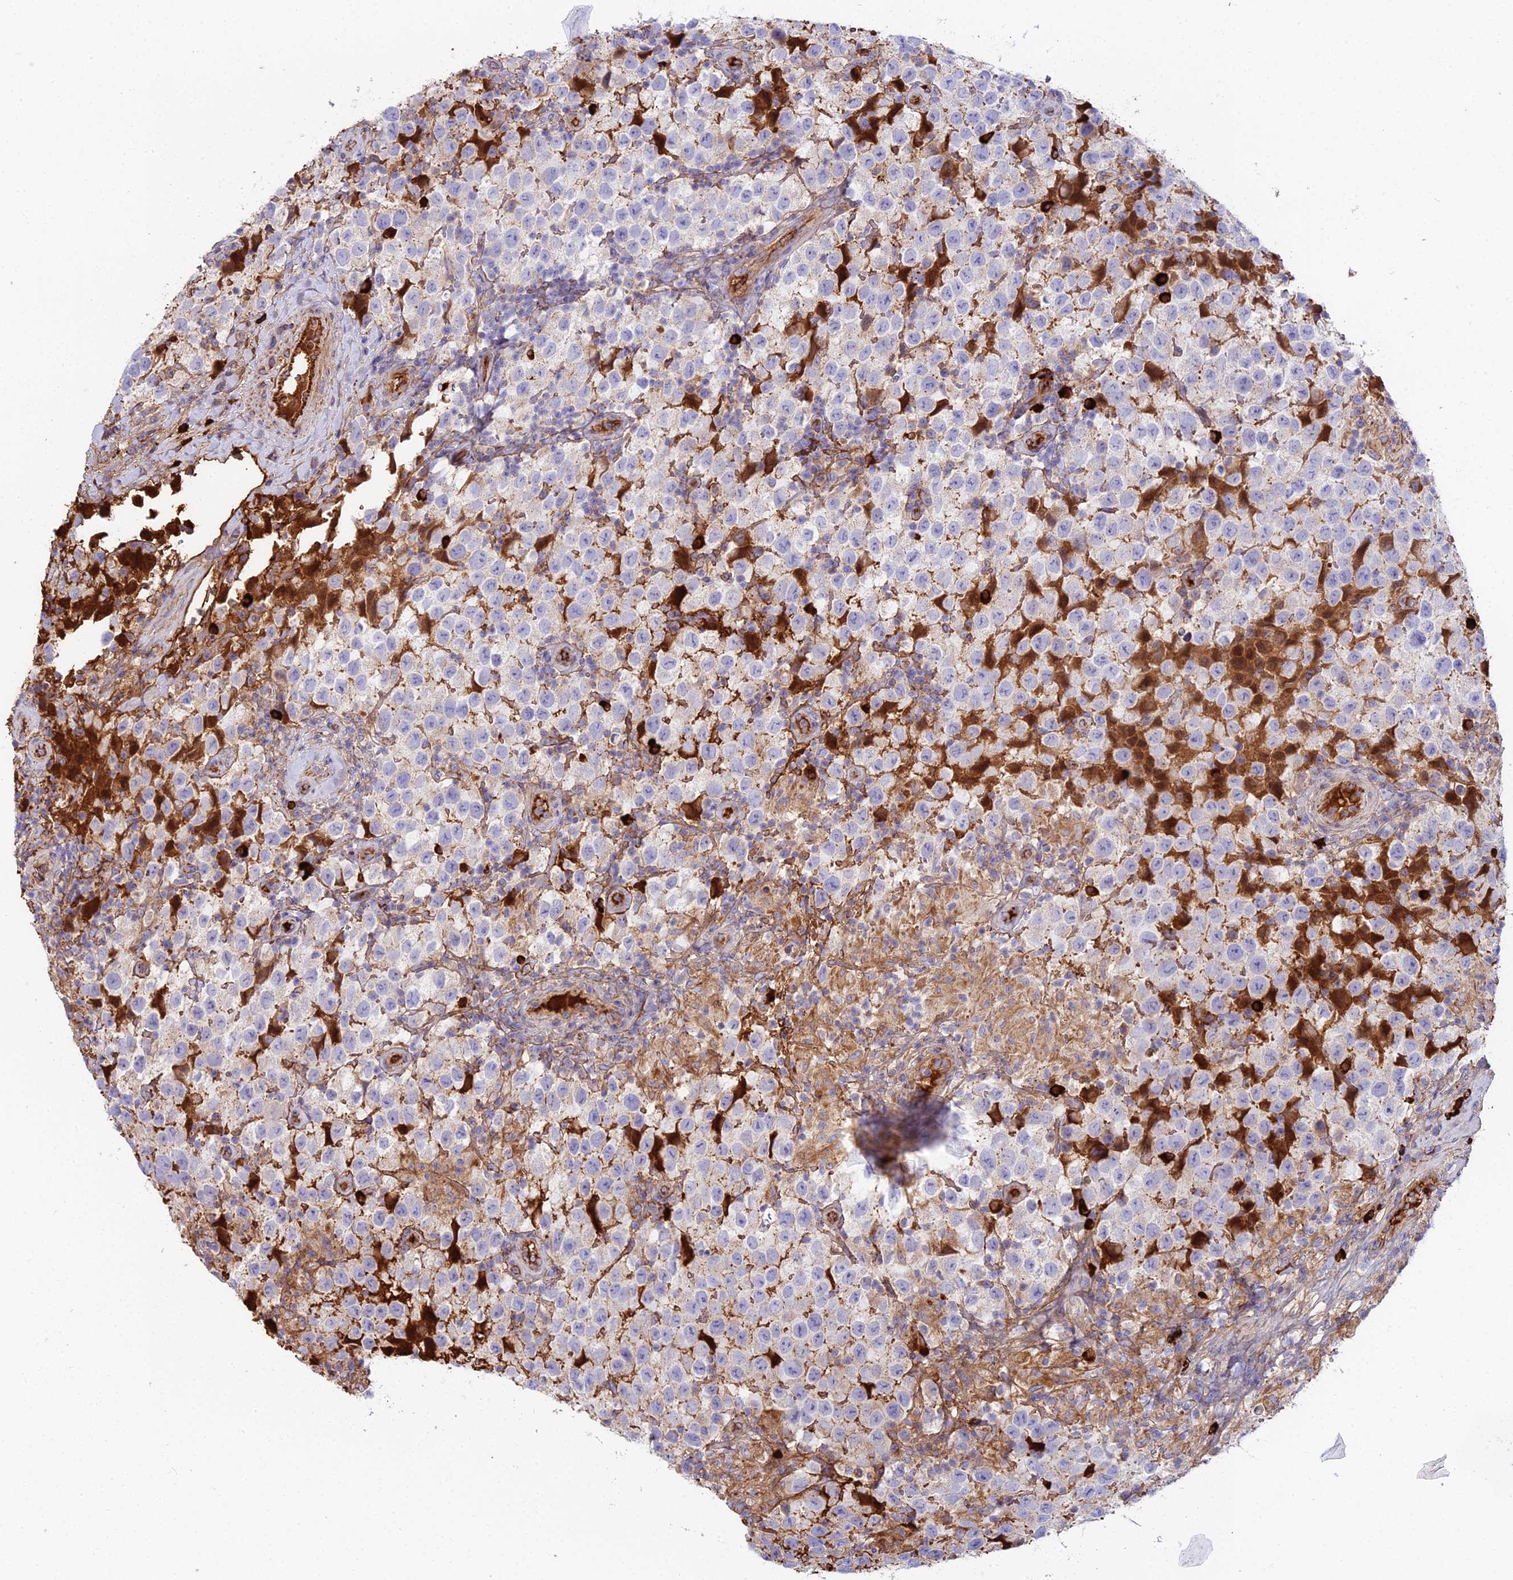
{"staining": {"intensity": "negative", "quantity": "none", "location": "none"}, "tissue": "testis cancer", "cell_type": "Tumor cells", "image_type": "cancer", "snomed": [{"axis": "morphology", "description": "Seminoma, NOS"}, {"axis": "morphology", "description": "Carcinoma, Embryonal, NOS"}, {"axis": "topography", "description": "Testis"}], "caption": "There is no significant expression in tumor cells of testis cancer.", "gene": "BEX4", "patient": {"sex": "male", "age": 41}}